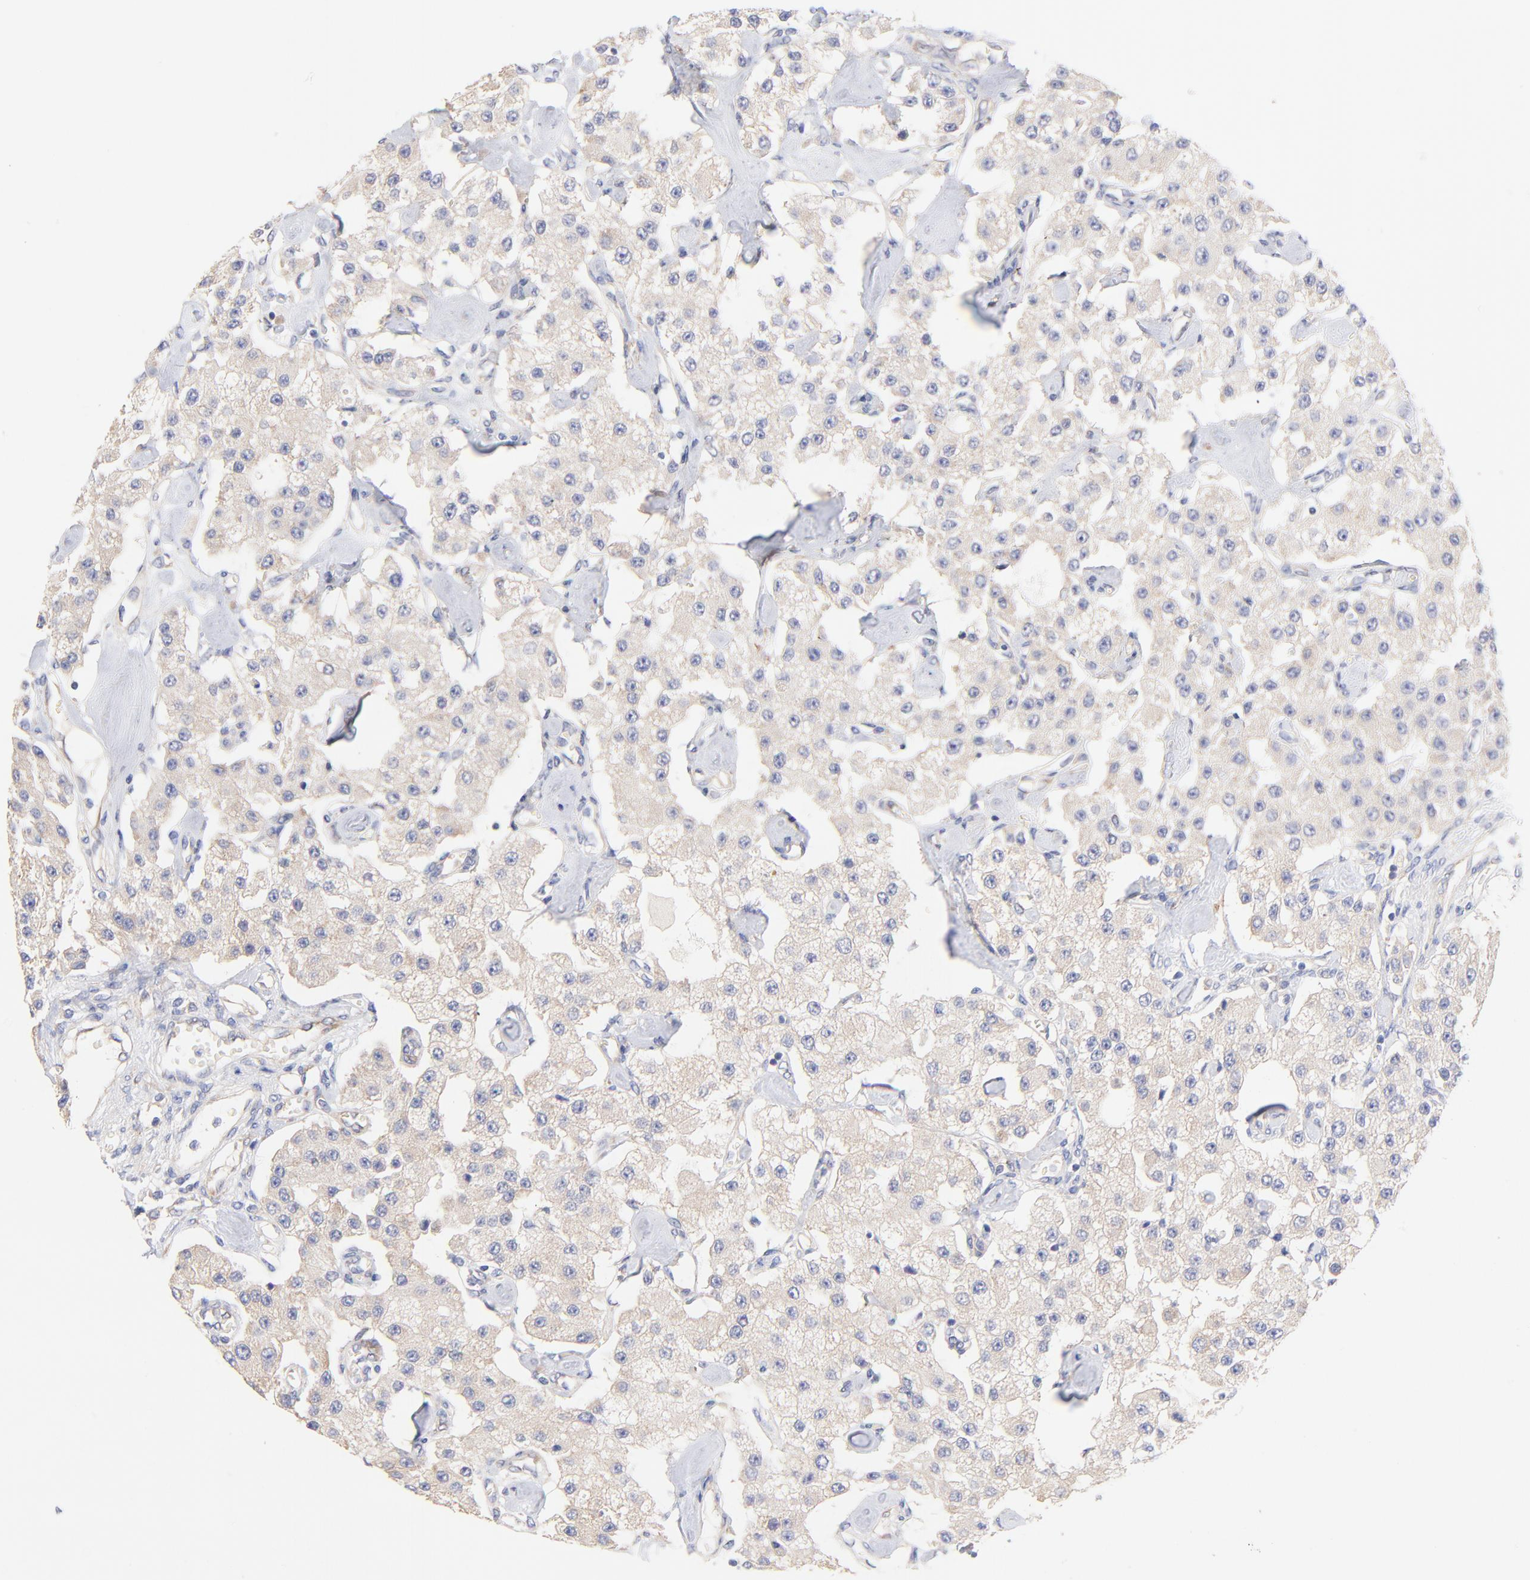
{"staining": {"intensity": "weak", "quantity": ">75%", "location": "cytoplasmic/membranous"}, "tissue": "carcinoid", "cell_type": "Tumor cells", "image_type": "cancer", "snomed": [{"axis": "morphology", "description": "Carcinoid, malignant, NOS"}, {"axis": "topography", "description": "Pancreas"}], "caption": "Immunohistochemical staining of carcinoid reveals low levels of weak cytoplasmic/membranous protein expression in approximately >75% of tumor cells.", "gene": "TNFRSF13C", "patient": {"sex": "male", "age": 41}}